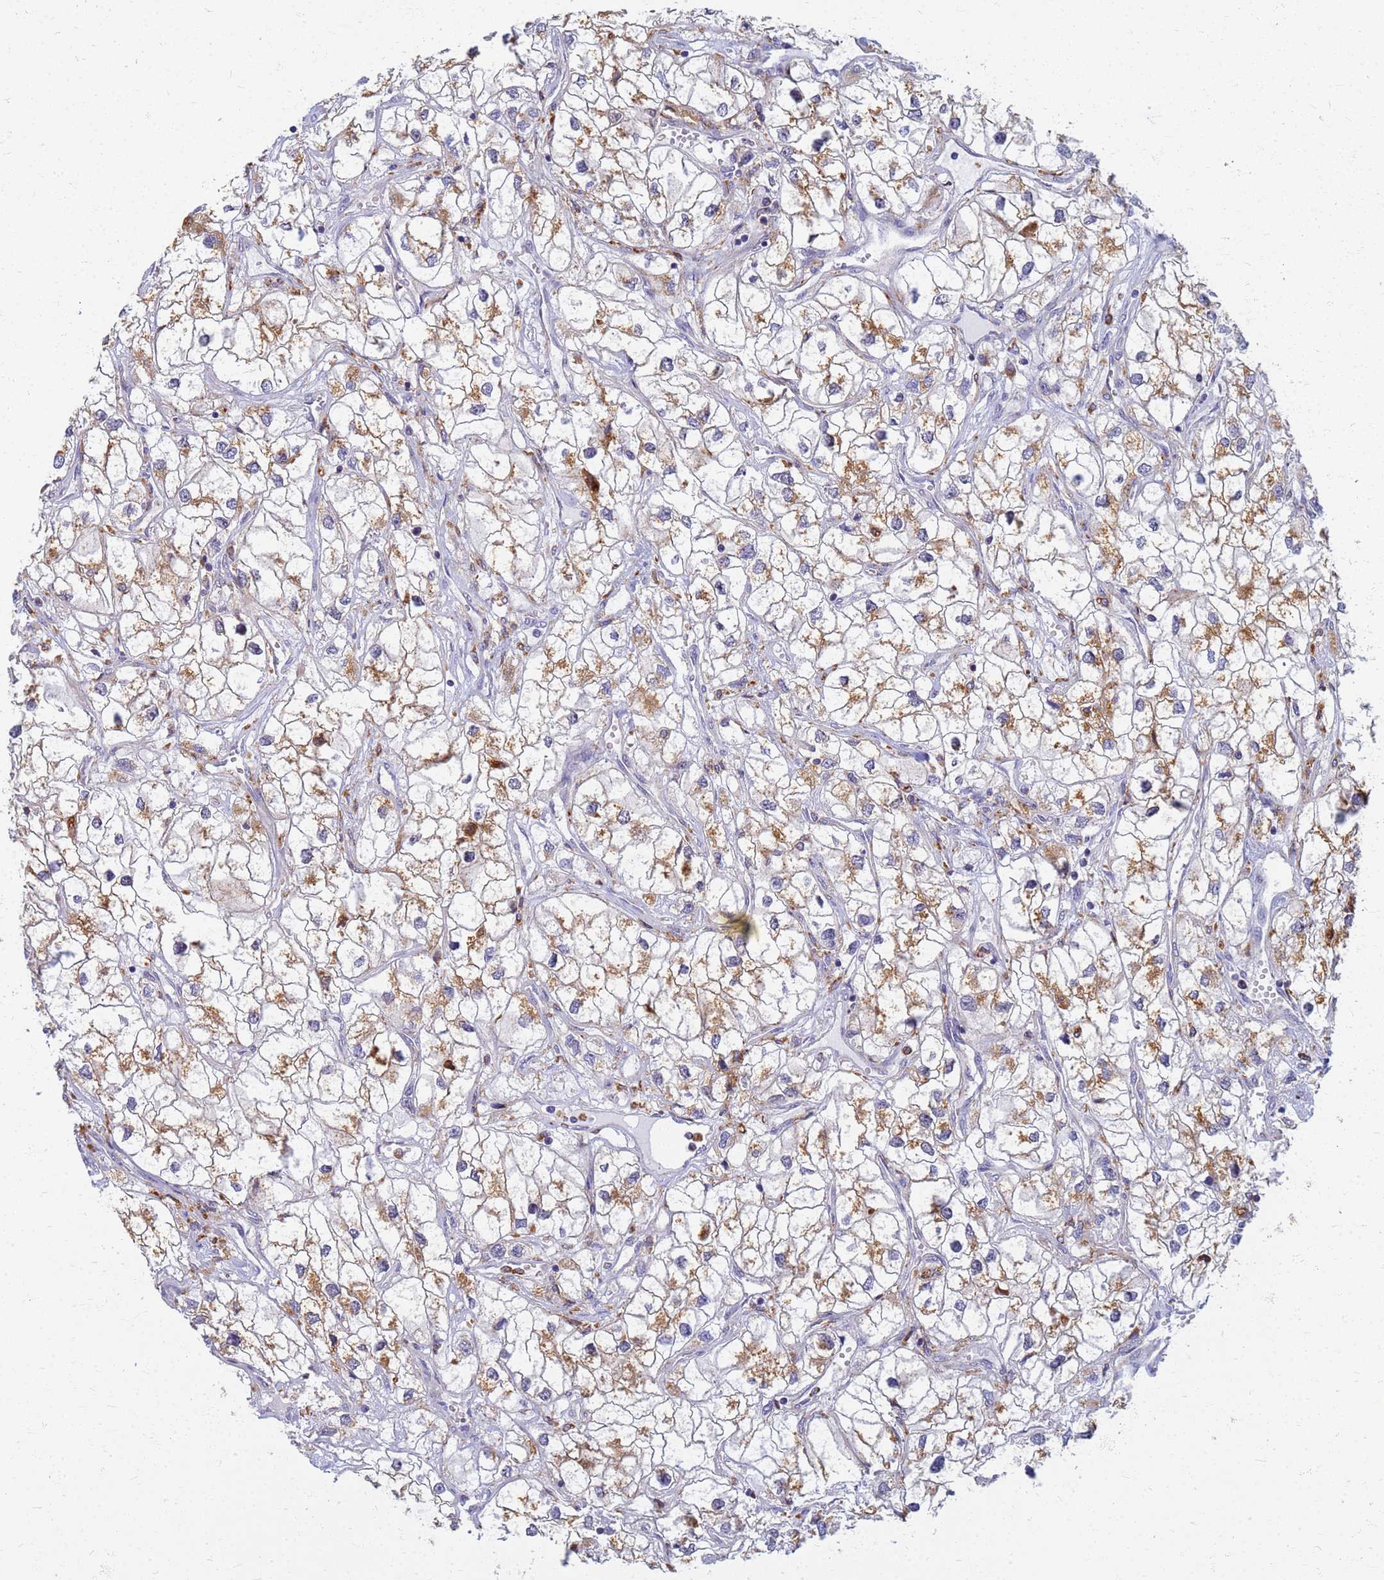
{"staining": {"intensity": "moderate", "quantity": ">75%", "location": "cytoplasmic/membranous"}, "tissue": "renal cancer", "cell_type": "Tumor cells", "image_type": "cancer", "snomed": [{"axis": "morphology", "description": "Adenocarcinoma, NOS"}, {"axis": "topography", "description": "Kidney"}], "caption": "A brown stain highlights moderate cytoplasmic/membranous expression of a protein in human renal adenocarcinoma tumor cells.", "gene": "ATP6V1E1", "patient": {"sex": "male", "age": 59}}